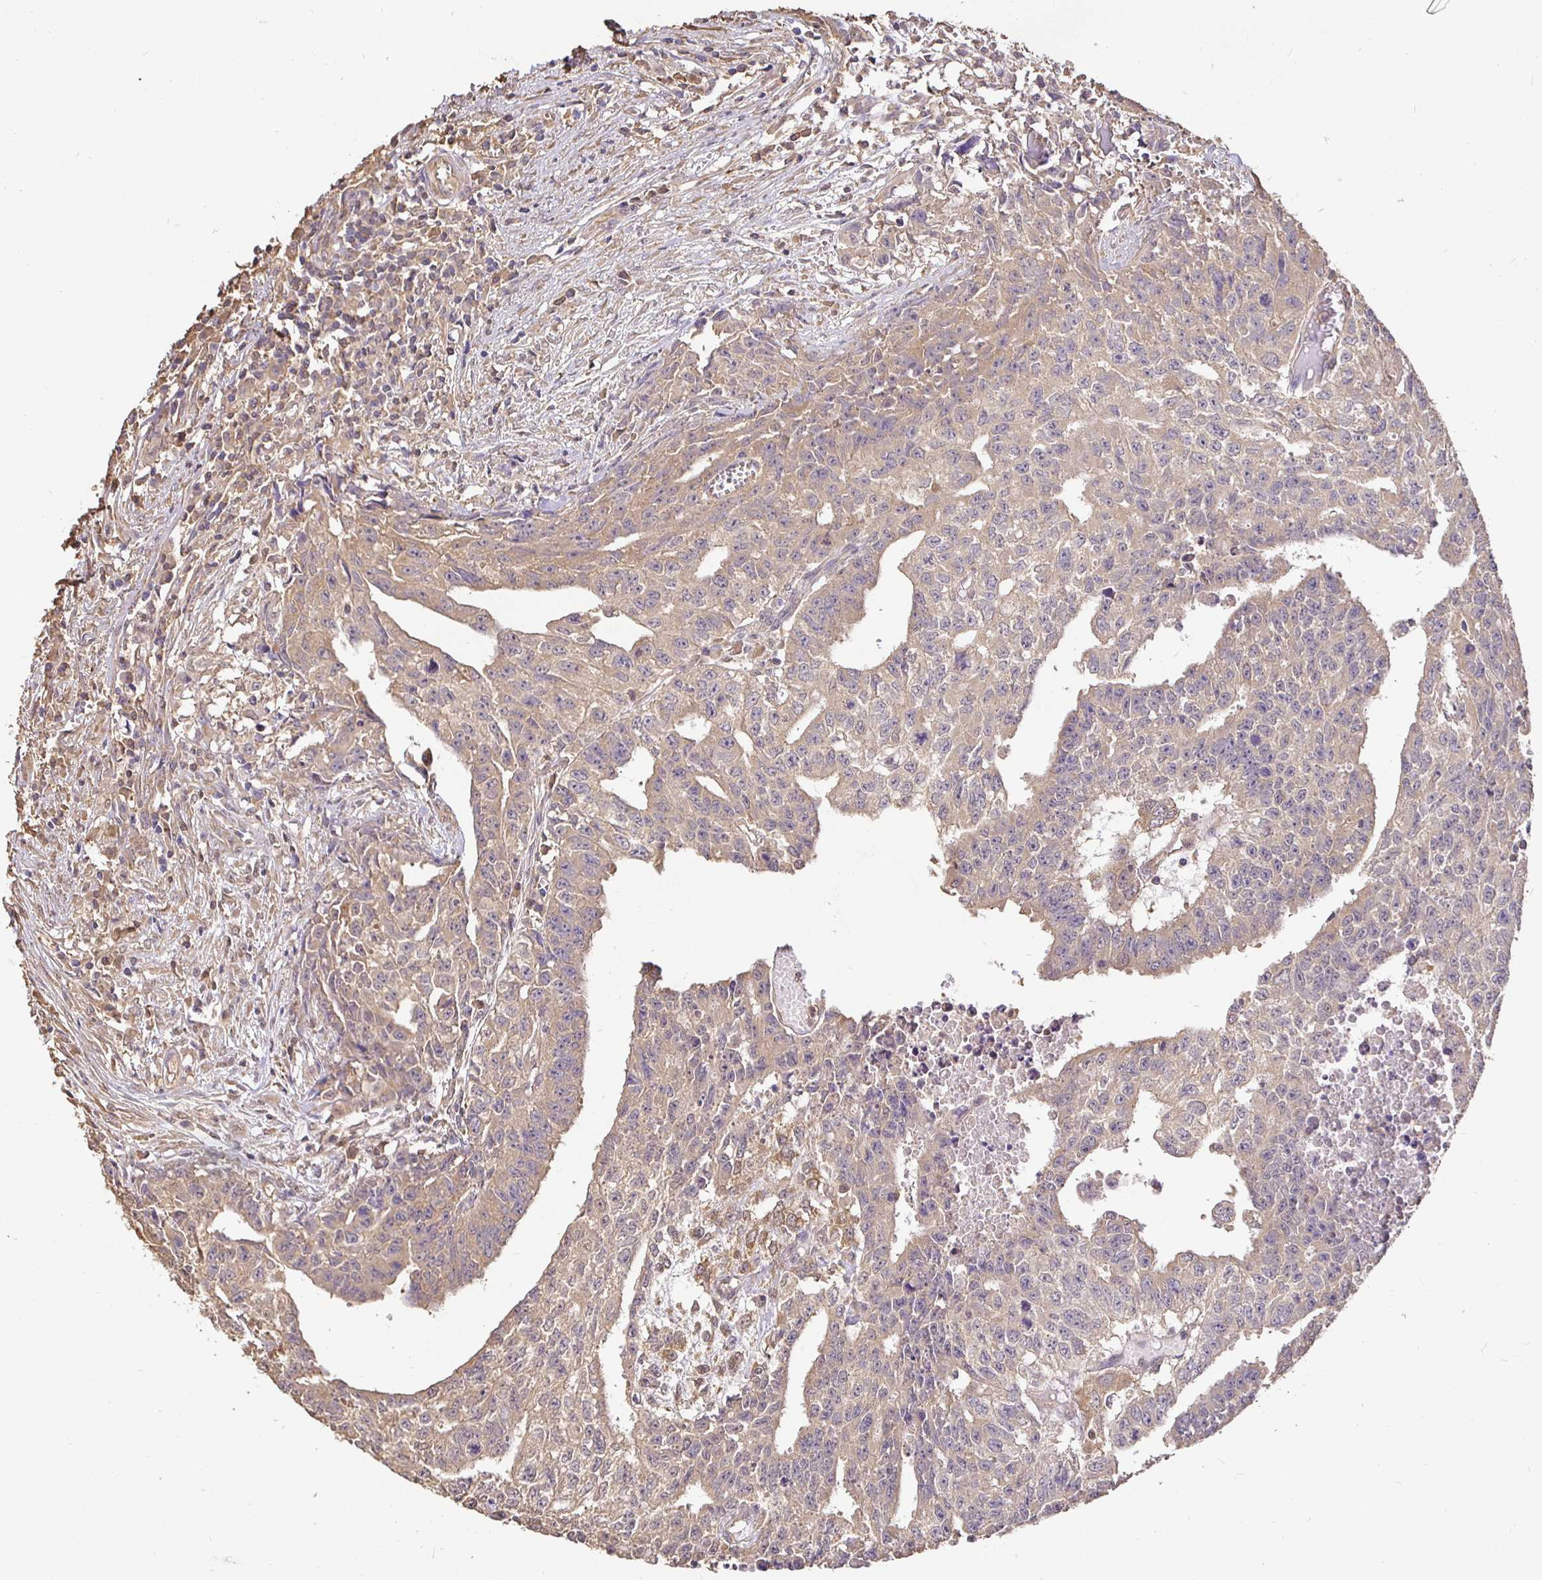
{"staining": {"intensity": "weak", "quantity": "25%-75%", "location": "cytoplasmic/membranous"}, "tissue": "testis cancer", "cell_type": "Tumor cells", "image_type": "cancer", "snomed": [{"axis": "morphology", "description": "Carcinoma, Embryonal, NOS"}, {"axis": "morphology", "description": "Teratoma, malignant, NOS"}, {"axis": "topography", "description": "Testis"}], "caption": "Brown immunohistochemical staining in testis cancer shows weak cytoplasmic/membranous positivity in approximately 25%-75% of tumor cells.", "gene": "MAPK8IP3", "patient": {"sex": "male", "age": 24}}